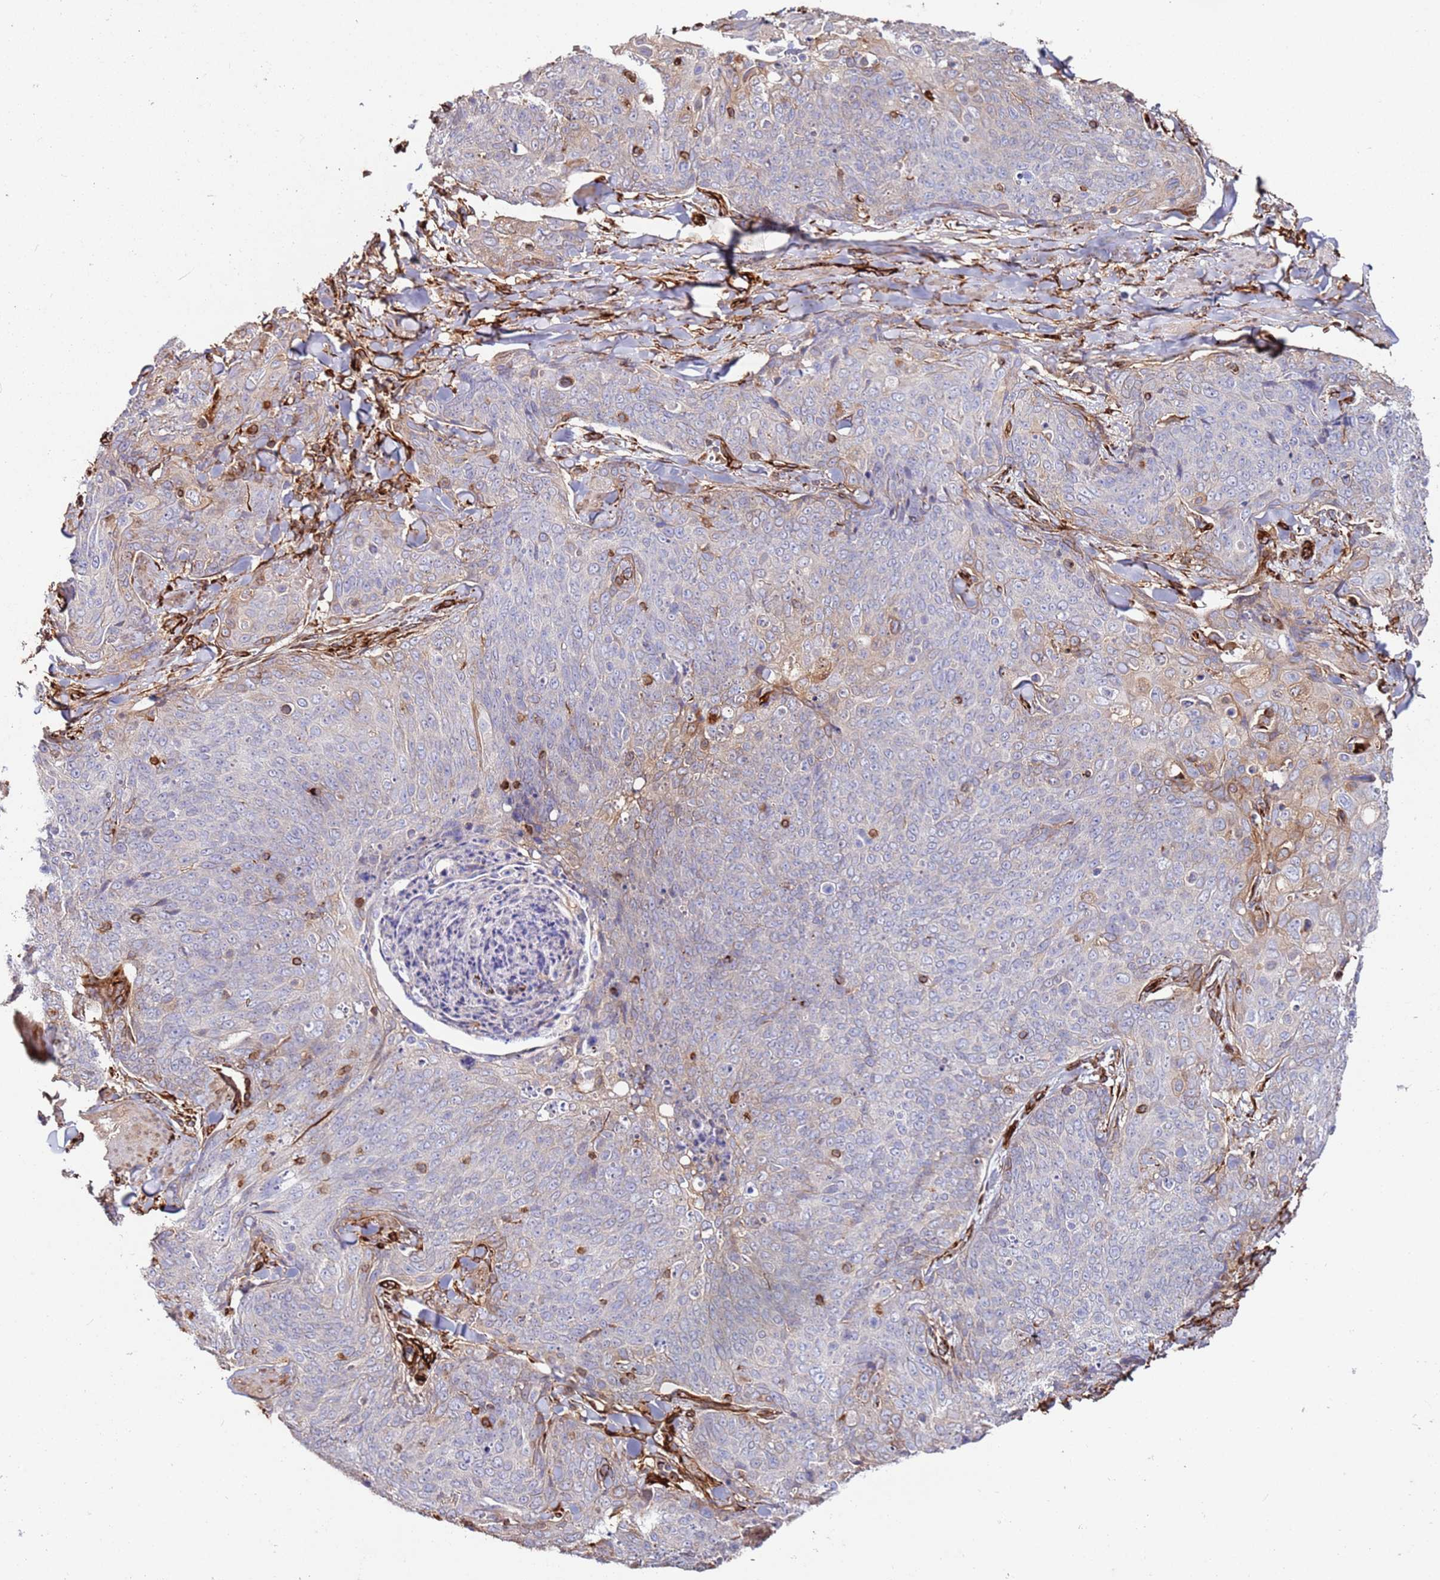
{"staining": {"intensity": "negative", "quantity": "none", "location": "none"}, "tissue": "skin cancer", "cell_type": "Tumor cells", "image_type": "cancer", "snomed": [{"axis": "morphology", "description": "Squamous cell carcinoma, NOS"}, {"axis": "topography", "description": "Skin"}, {"axis": "topography", "description": "Vulva"}], "caption": "A high-resolution image shows IHC staining of skin cancer (squamous cell carcinoma), which exhibits no significant positivity in tumor cells. (DAB IHC, high magnification).", "gene": "MRGPRE", "patient": {"sex": "female", "age": 85}}